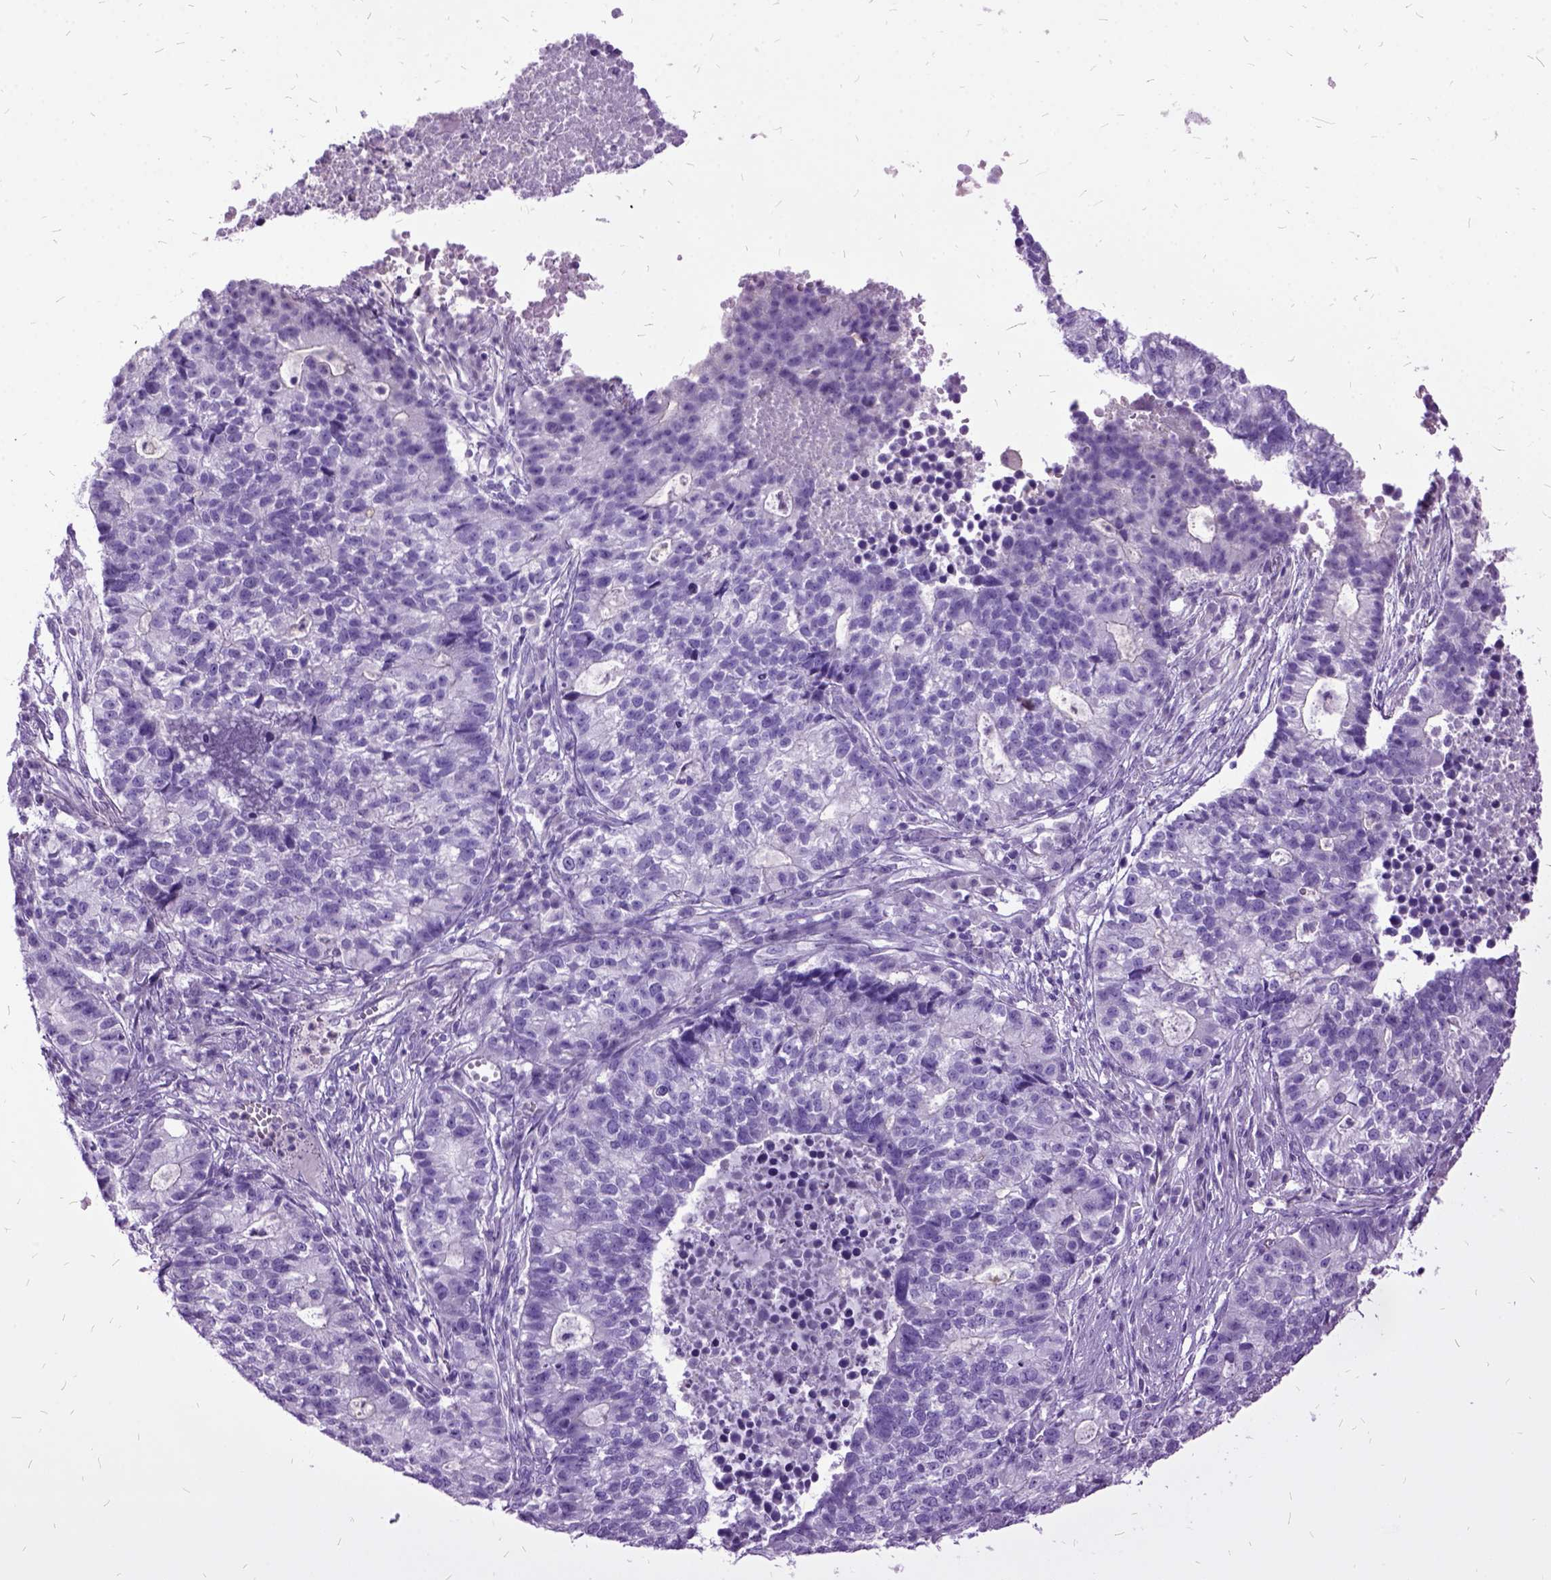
{"staining": {"intensity": "negative", "quantity": "none", "location": "none"}, "tissue": "lung cancer", "cell_type": "Tumor cells", "image_type": "cancer", "snomed": [{"axis": "morphology", "description": "Adenocarcinoma, NOS"}, {"axis": "topography", "description": "Lung"}], "caption": "A photomicrograph of lung cancer (adenocarcinoma) stained for a protein reveals no brown staining in tumor cells.", "gene": "MME", "patient": {"sex": "male", "age": 57}}